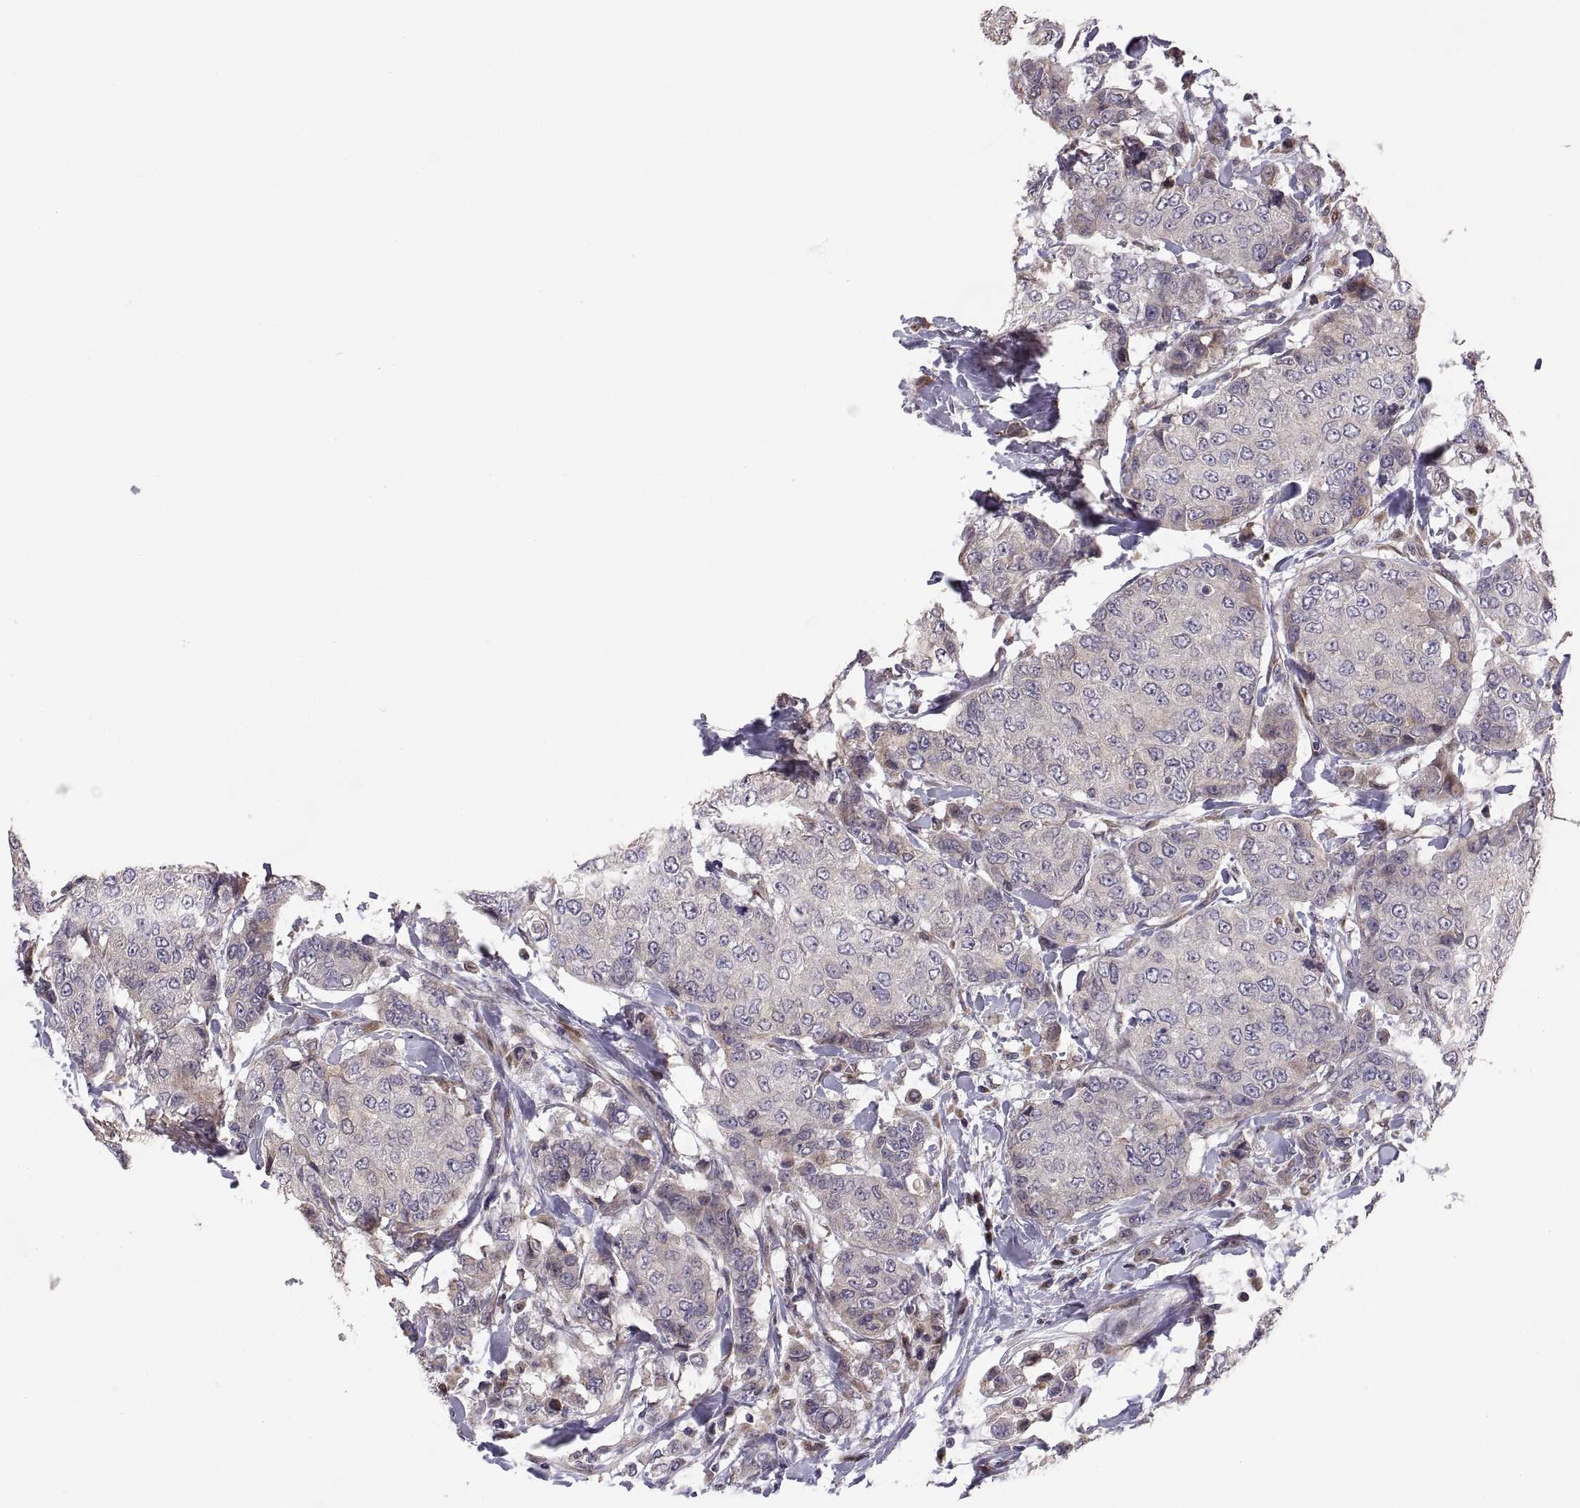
{"staining": {"intensity": "weak", "quantity": "25%-75%", "location": "cytoplasmic/membranous"}, "tissue": "breast cancer", "cell_type": "Tumor cells", "image_type": "cancer", "snomed": [{"axis": "morphology", "description": "Duct carcinoma"}, {"axis": "topography", "description": "Breast"}], "caption": "Immunohistochemical staining of human breast intraductal carcinoma exhibits weak cytoplasmic/membranous protein staining in approximately 25%-75% of tumor cells.", "gene": "TESC", "patient": {"sex": "female", "age": 27}}